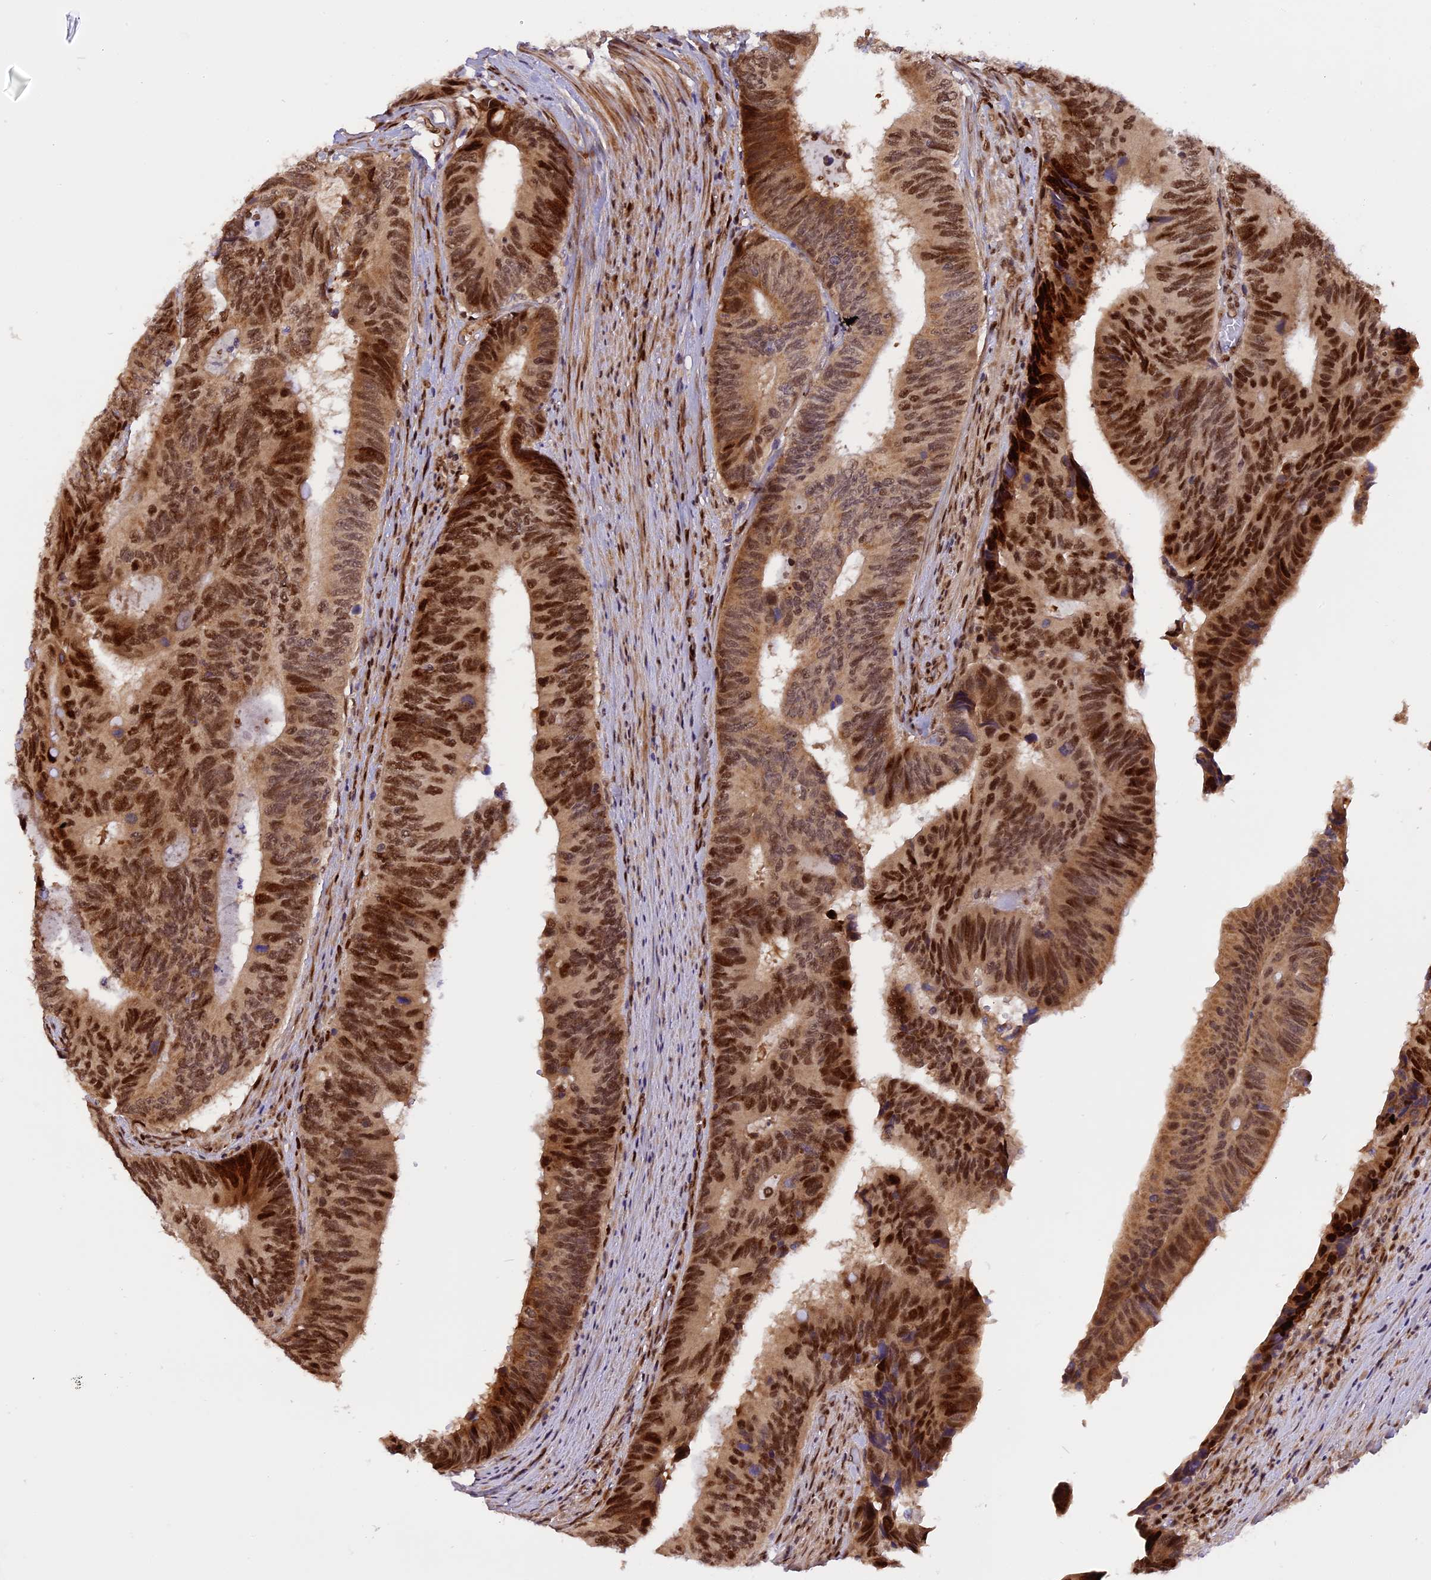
{"staining": {"intensity": "strong", "quantity": ">75%", "location": "nuclear"}, "tissue": "colorectal cancer", "cell_type": "Tumor cells", "image_type": "cancer", "snomed": [{"axis": "morphology", "description": "Adenocarcinoma, NOS"}, {"axis": "topography", "description": "Colon"}], "caption": "Immunohistochemistry photomicrograph of human colorectal adenocarcinoma stained for a protein (brown), which shows high levels of strong nuclear staining in approximately >75% of tumor cells.", "gene": "MICALL1", "patient": {"sex": "male", "age": 87}}